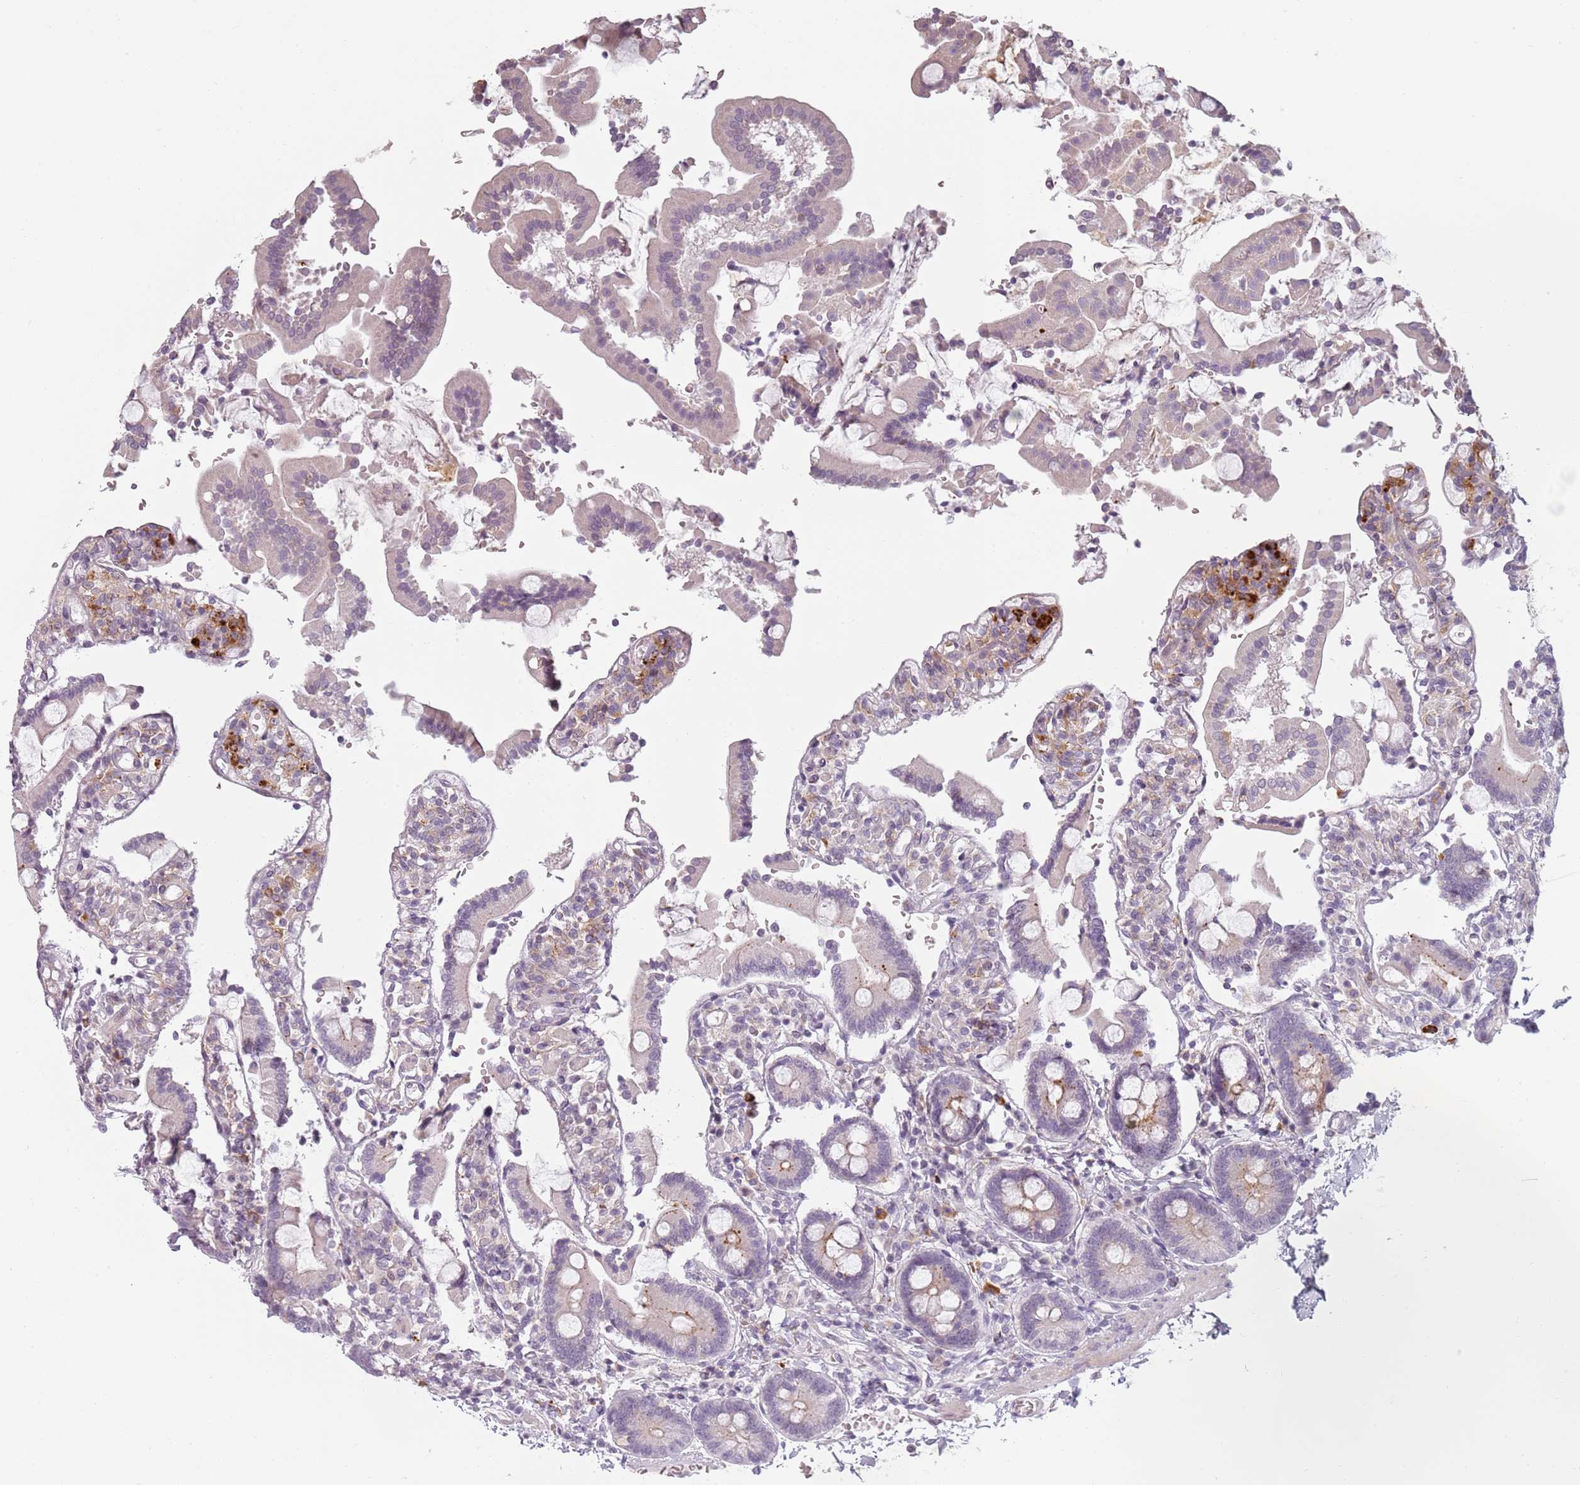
{"staining": {"intensity": "weak", "quantity": "<25%", "location": "cytoplasmic/membranous"}, "tissue": "duodenum", "cell_type": "Glandular cells", "image_type": "normal", "snomed": [{"axis": "morphology", "description": "Normal tissue, NOS"}, {"axis": "topography", "description": "Duodenum"}], "caption": "This is an IHC histopathology image of unremarkable human duodenum. There is no positivity in glandular cells.", "gene": "CC2D2B", "patient": {"sex": "male", "age": 55}}